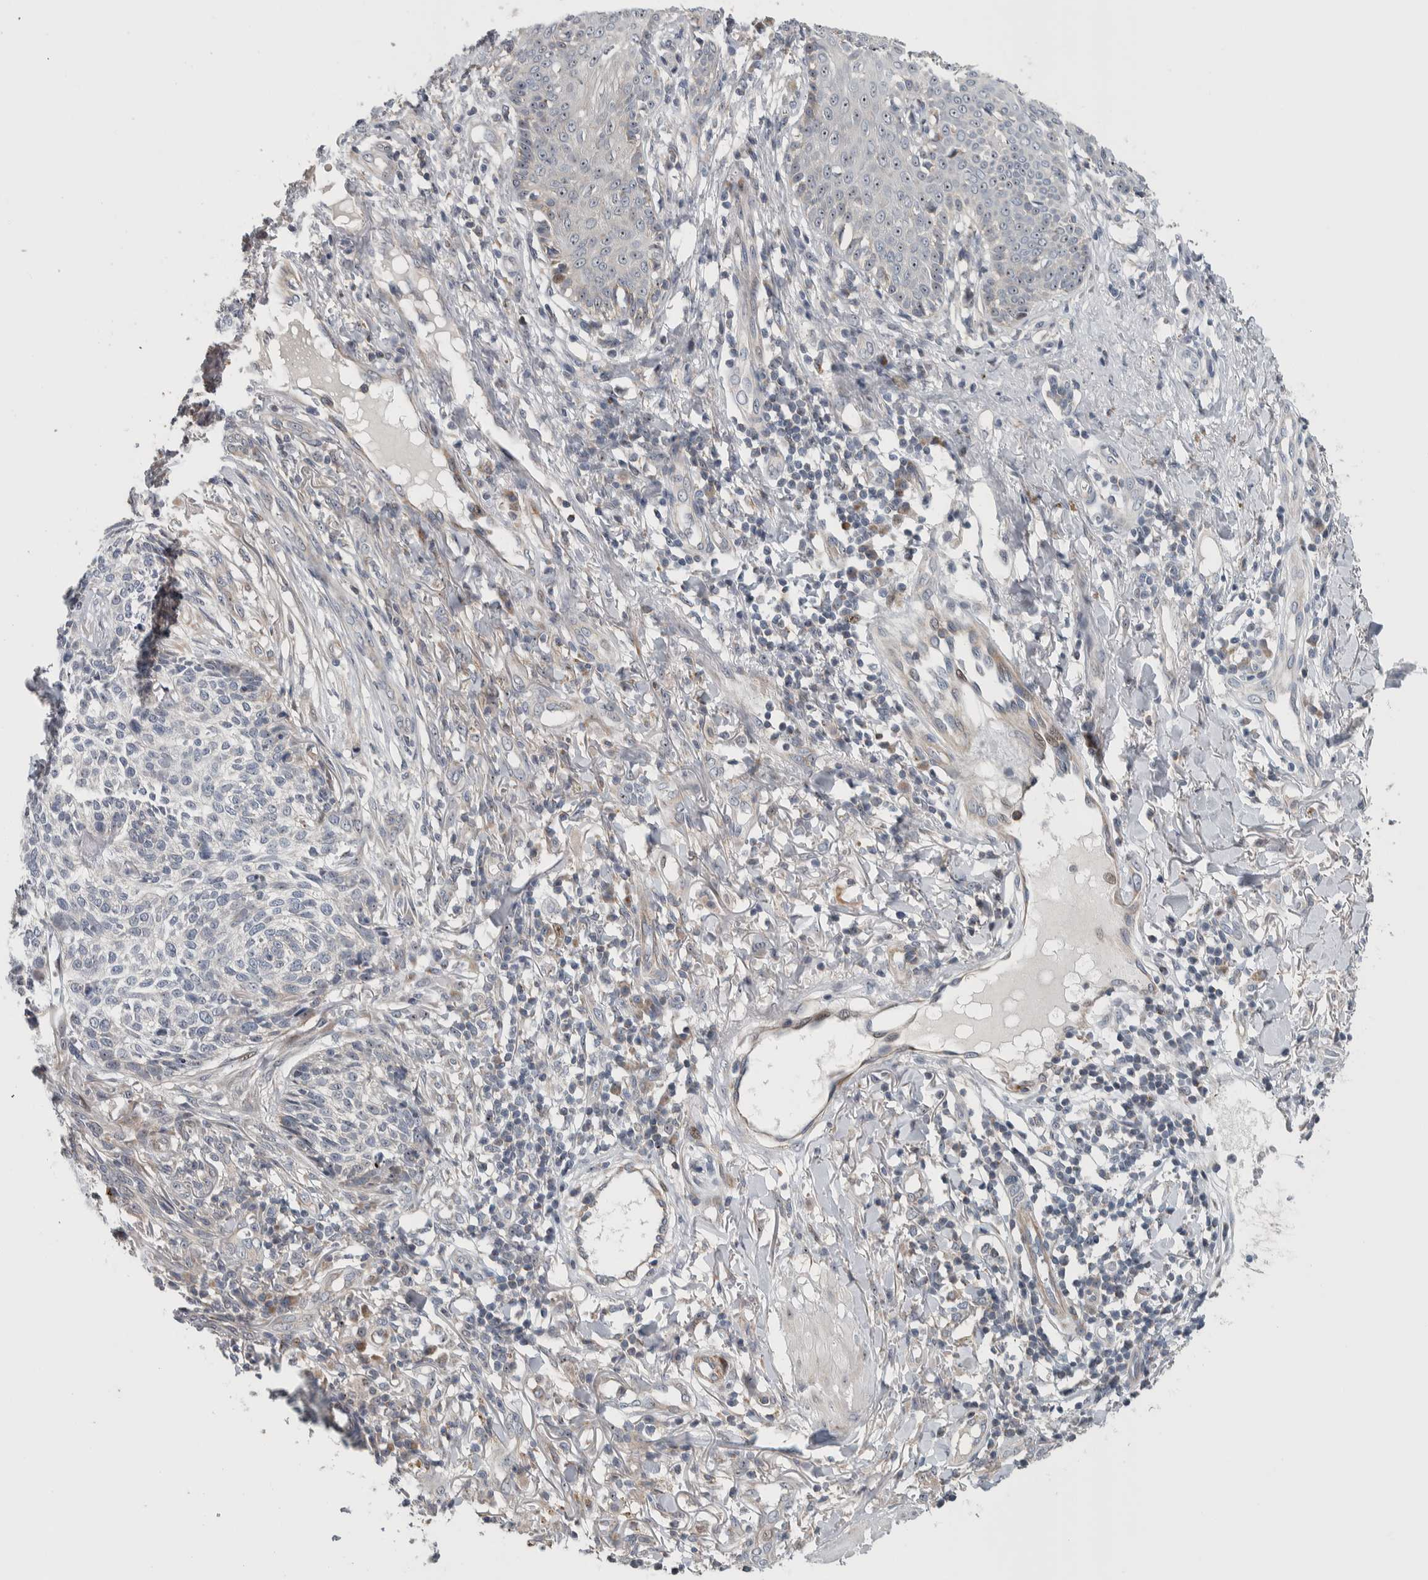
{"staining": {"intensity": "negative", "quantity": "none", "location": "none"}, "tissue": "skin cancer", "cell_type": "Tumor cells", "image_type": "cancer", "snomed": [{"axis": "morphology", "description": "Basal cell carcinoma"}, {"axis": "topography", "description": "Skin"}], "caption": "Tumor cells show no significant expression in skin cancer.", "gene": "PRRG4", "patient": {"sex": "female", "age": 64}}